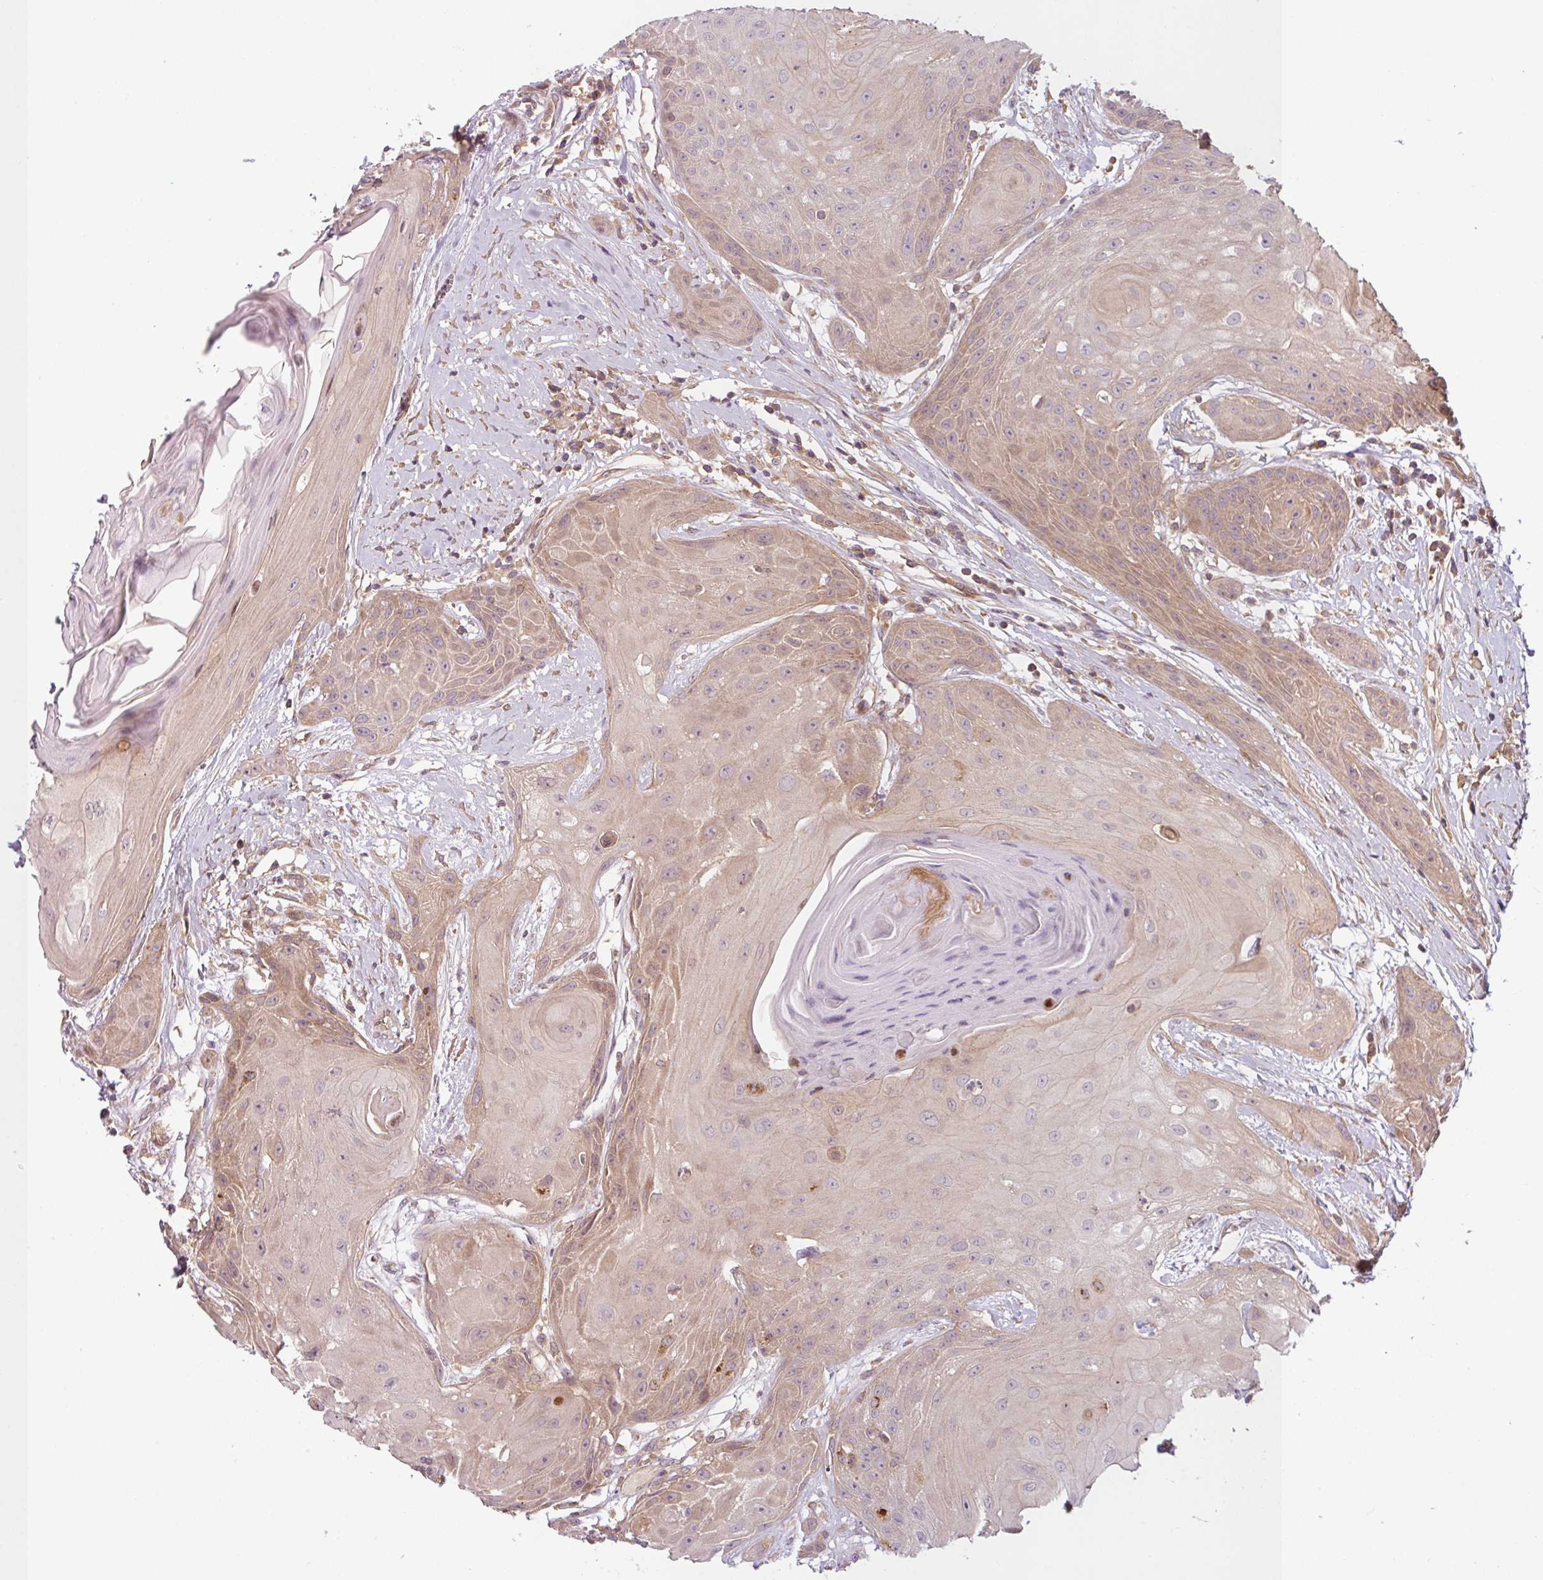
{"staining": {"intensity": "moderate", "quantity": "<25%", "location": "cytoplasmic/membranous"}, "tissue": "head and neck cancer", "cell_type": "Tumor cells", "image_type": "cancer", "snomed": [{"axis": "morphology", "description": "Squamous cell carcinoma, NOS"}, {"axis": "topography", "description": "Head-Neck"}], "caption": "Squamous cell carcinoma (head and neck) stained with a protein marker displays moderate staining in tumor cells.", "gene": "RNF31", "patient": {"sex": "female", "age": 73}}